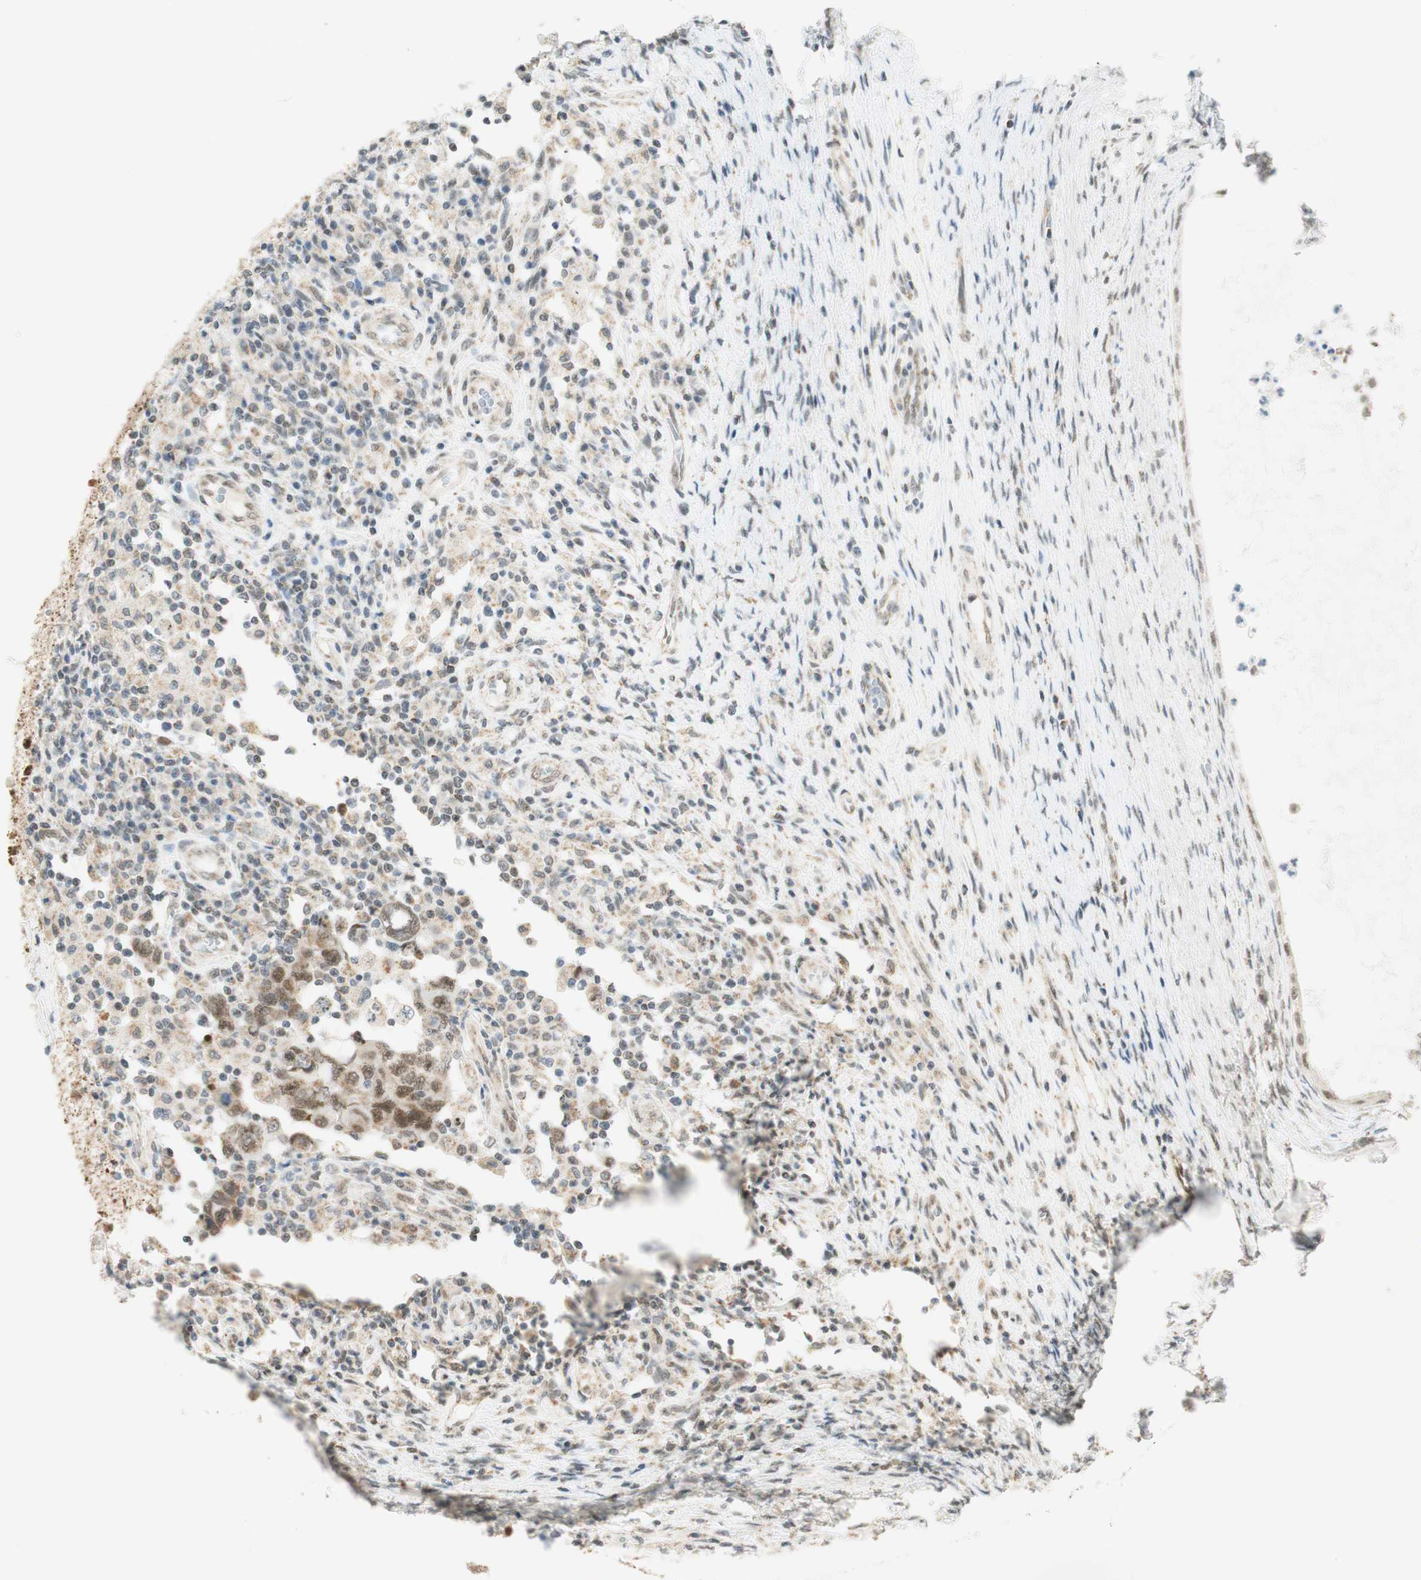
{"staining": {"intensity": "moderate", "quantity": ">75%", "location": "nuclear"}, "tissue": "testis cancer", "cell_type": "Tumor cells", "image_type": "cancer", "snomed": [{"axis": "morphology", "description": "Carcinoma, Embryonal, NOS"}, {"axis": "topography", "description": "Testis"}], "caption": "Immunohistochemical staining of human embryonal carcinoma (testis) shows medium levels of moderate nuclear protein staining in approximately >75% of tumor cells. (DAB = brown stain, brightfield microscopy at high magnification).", "gene": "ZNF782", "patient": {"sex": "male", "age": 26}}